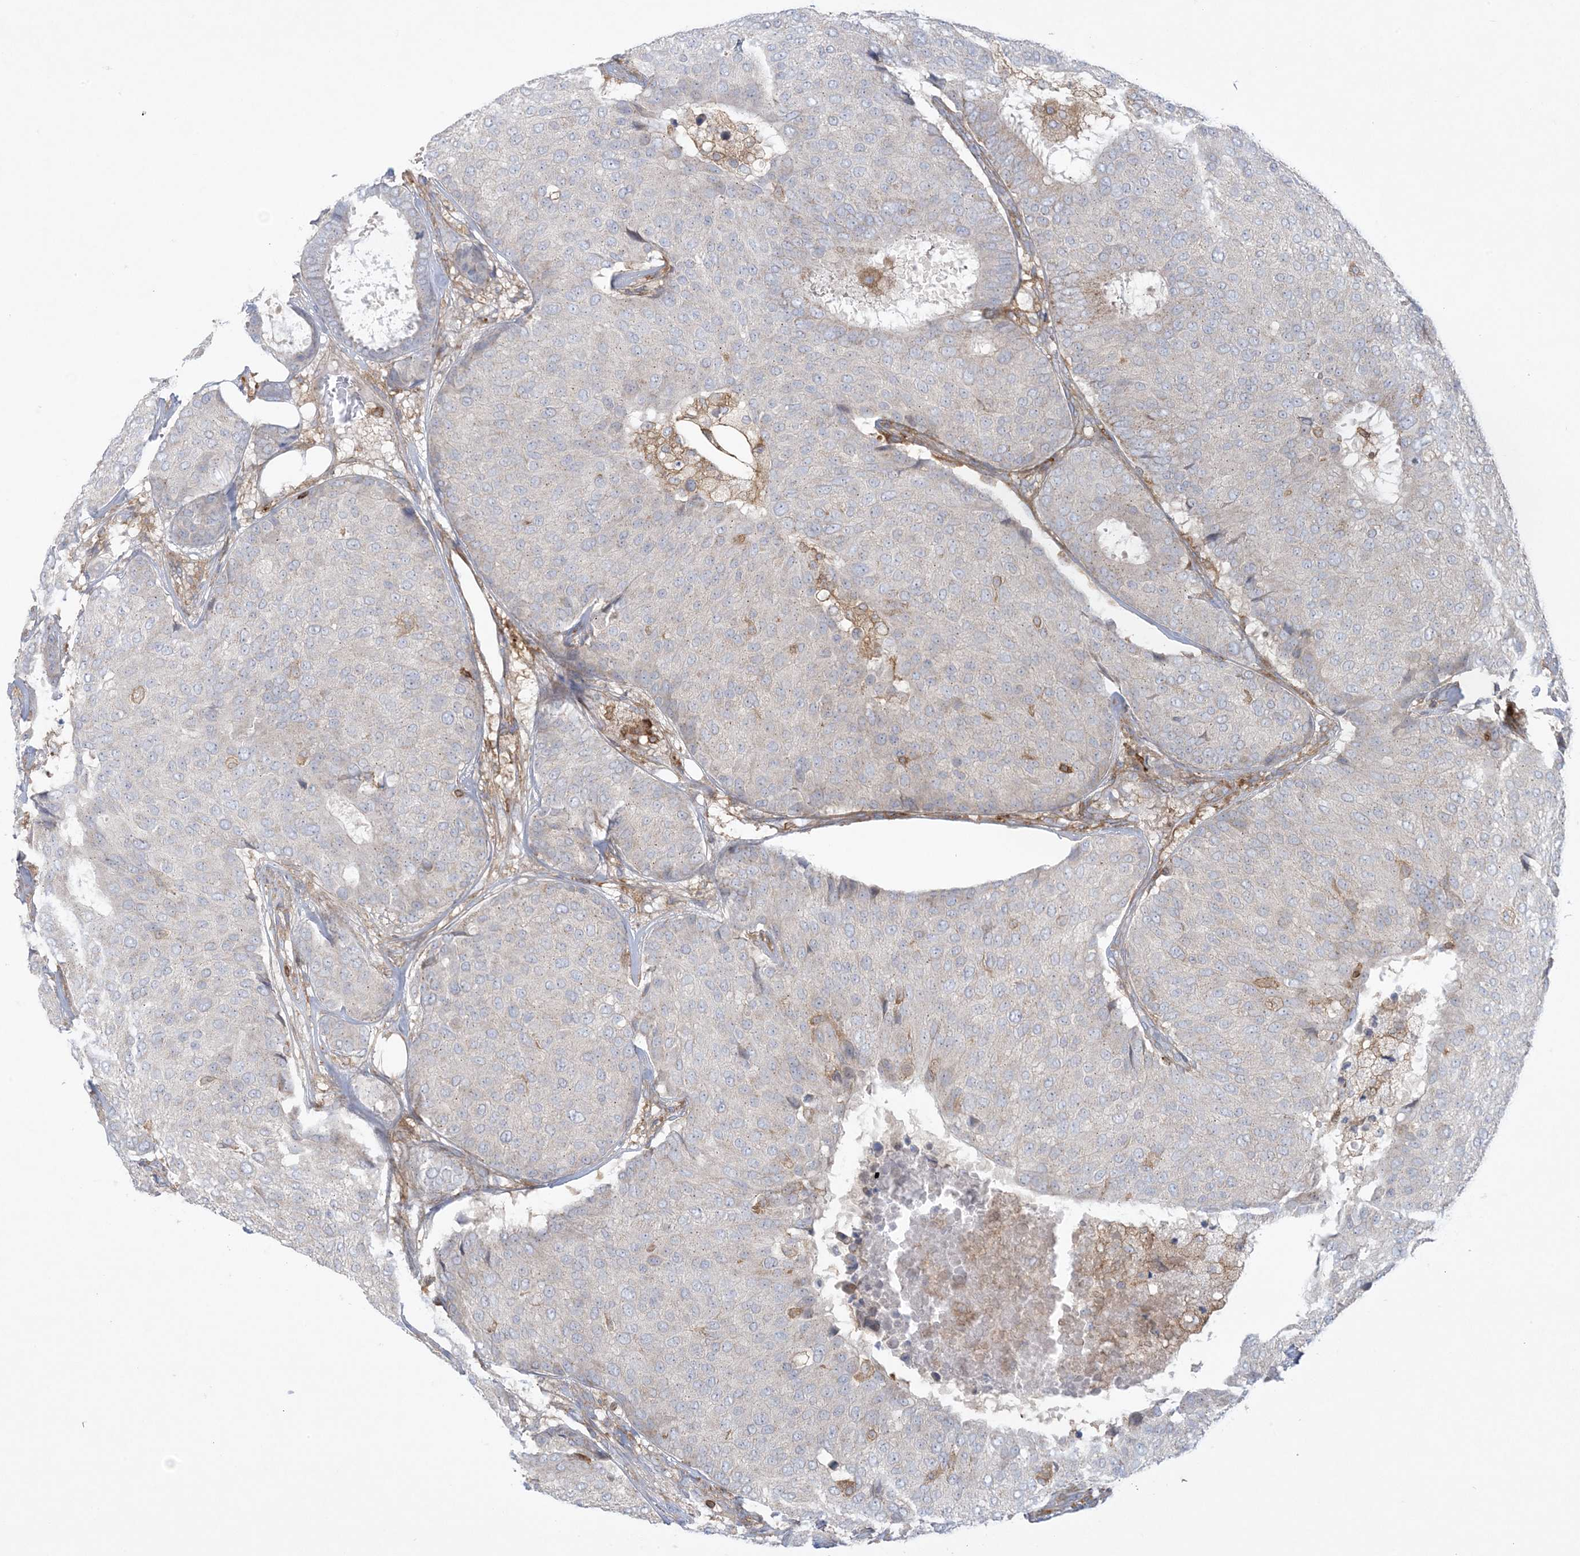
{"staining": {"intensity": "negative", "quantity": "none", "location": "none"}, "tissue": "breast cancer", "cell_type": "Tumor cells", "image_type": "cancer", "snomed": [{"axis": "morphology", "description": "Duct carcinoma"}, {"axis": "topography", "description": "Breast"}], "caption": "An immunohistochemistry (IHC) image of breast intraductal carcinoma is shown. There is no staining in tumor cells of breast intraductal carcinoma.", "gene": "ARHGAP30", "patient": {"sex": "female", "age": 75}}